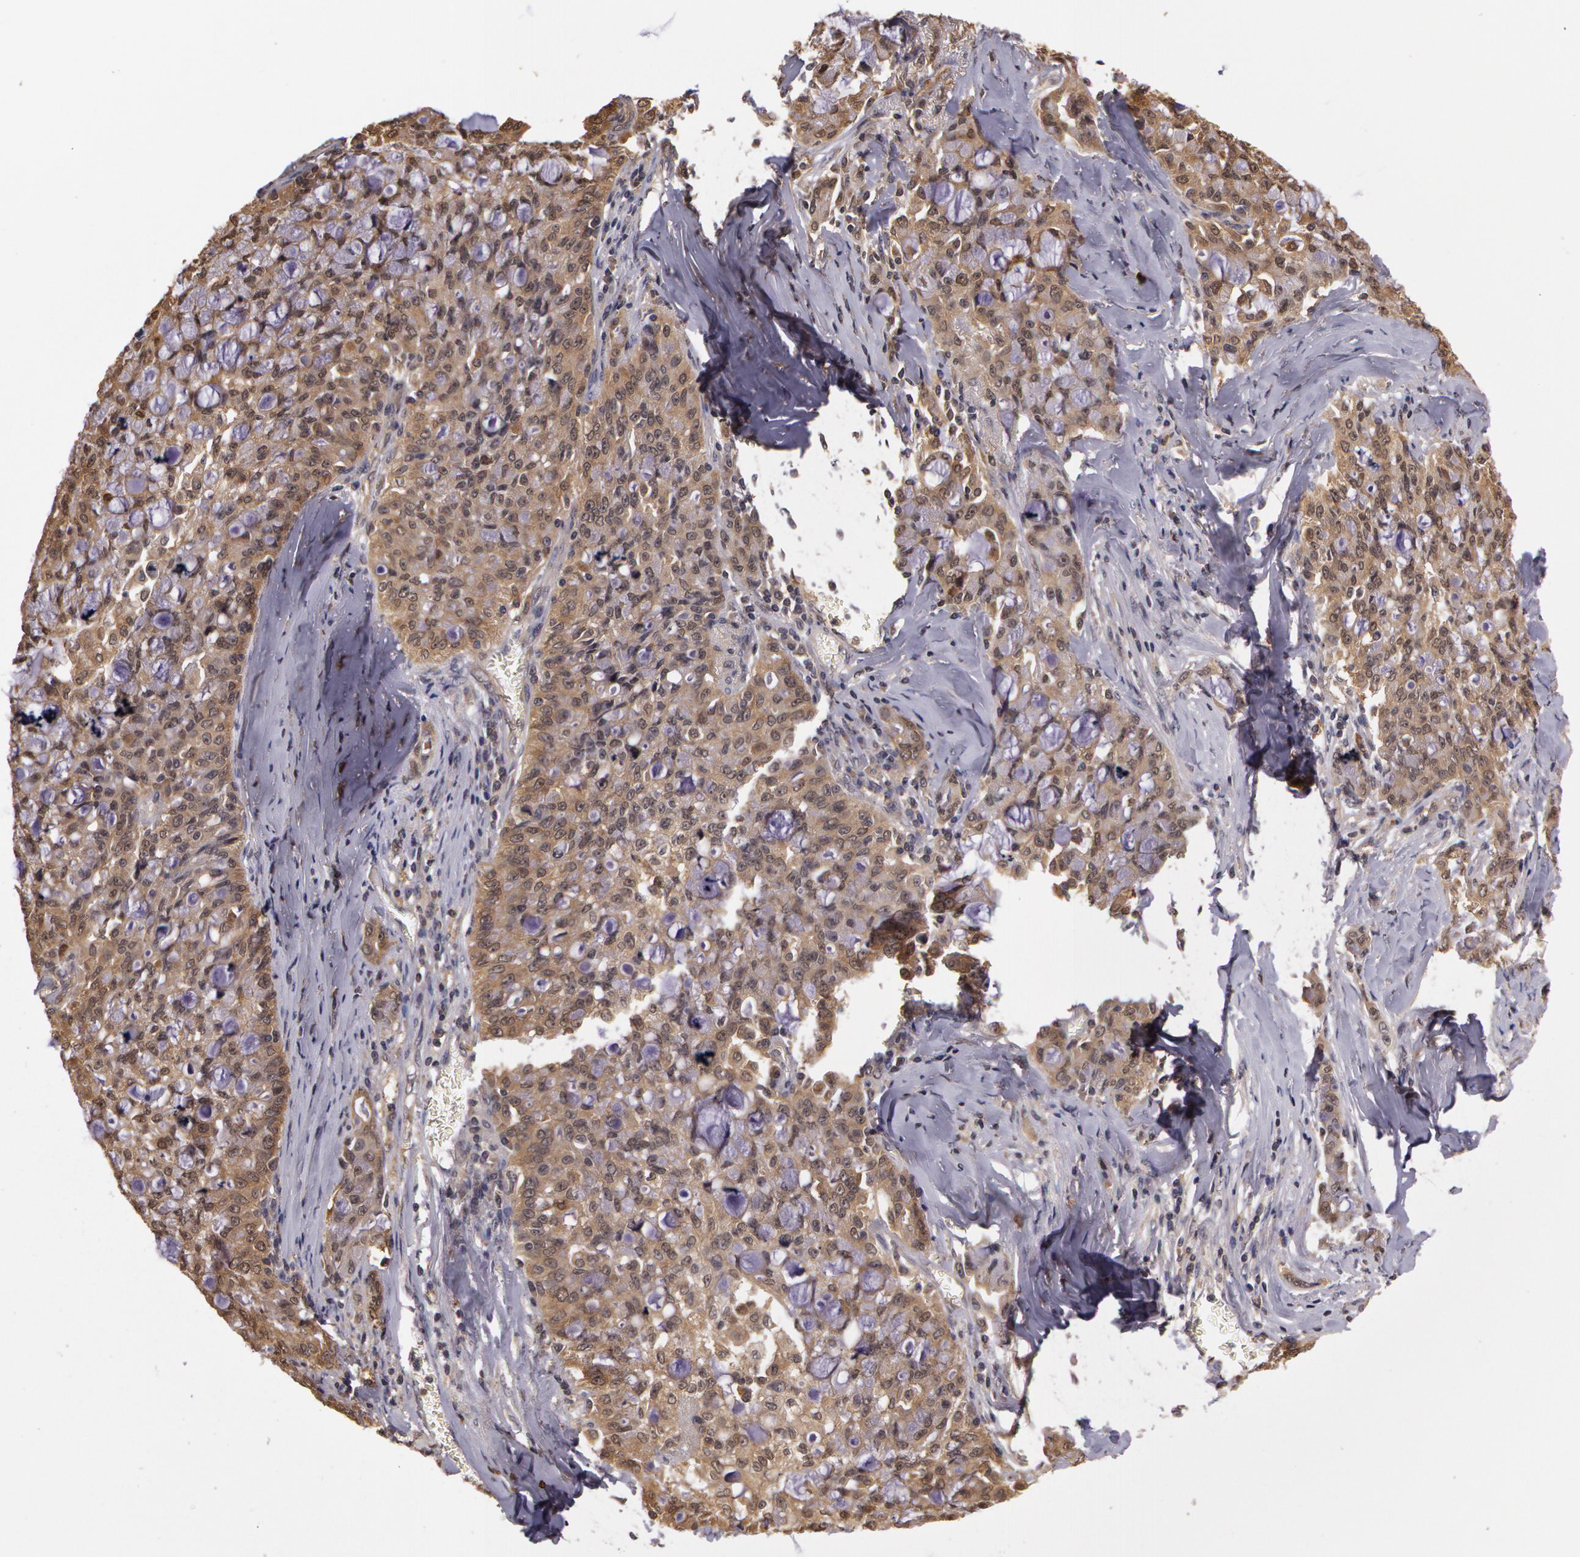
{"staining": {"intensity": "weak", "quantity": "25%-75%", "location": "cytoplasmic/membranous"}, "tissue": "lung cancer", "cell_type": "Tumor cells", "image_type": "cancer", "snomed": [{"axis": "morphology", "description": "Adenocarcinoma, NOS"}, {"axis": "topography", "description": "Lung"}], "caption": "IHC histopathology image of human lung cancer stained for a protein (brown), which exhibits low levels of weak cytoplasmic/membranous expression in about 25%-75% of tumor cells.", "gene": "AHSA1", "patient": {"sex": "female", "age": 44}}